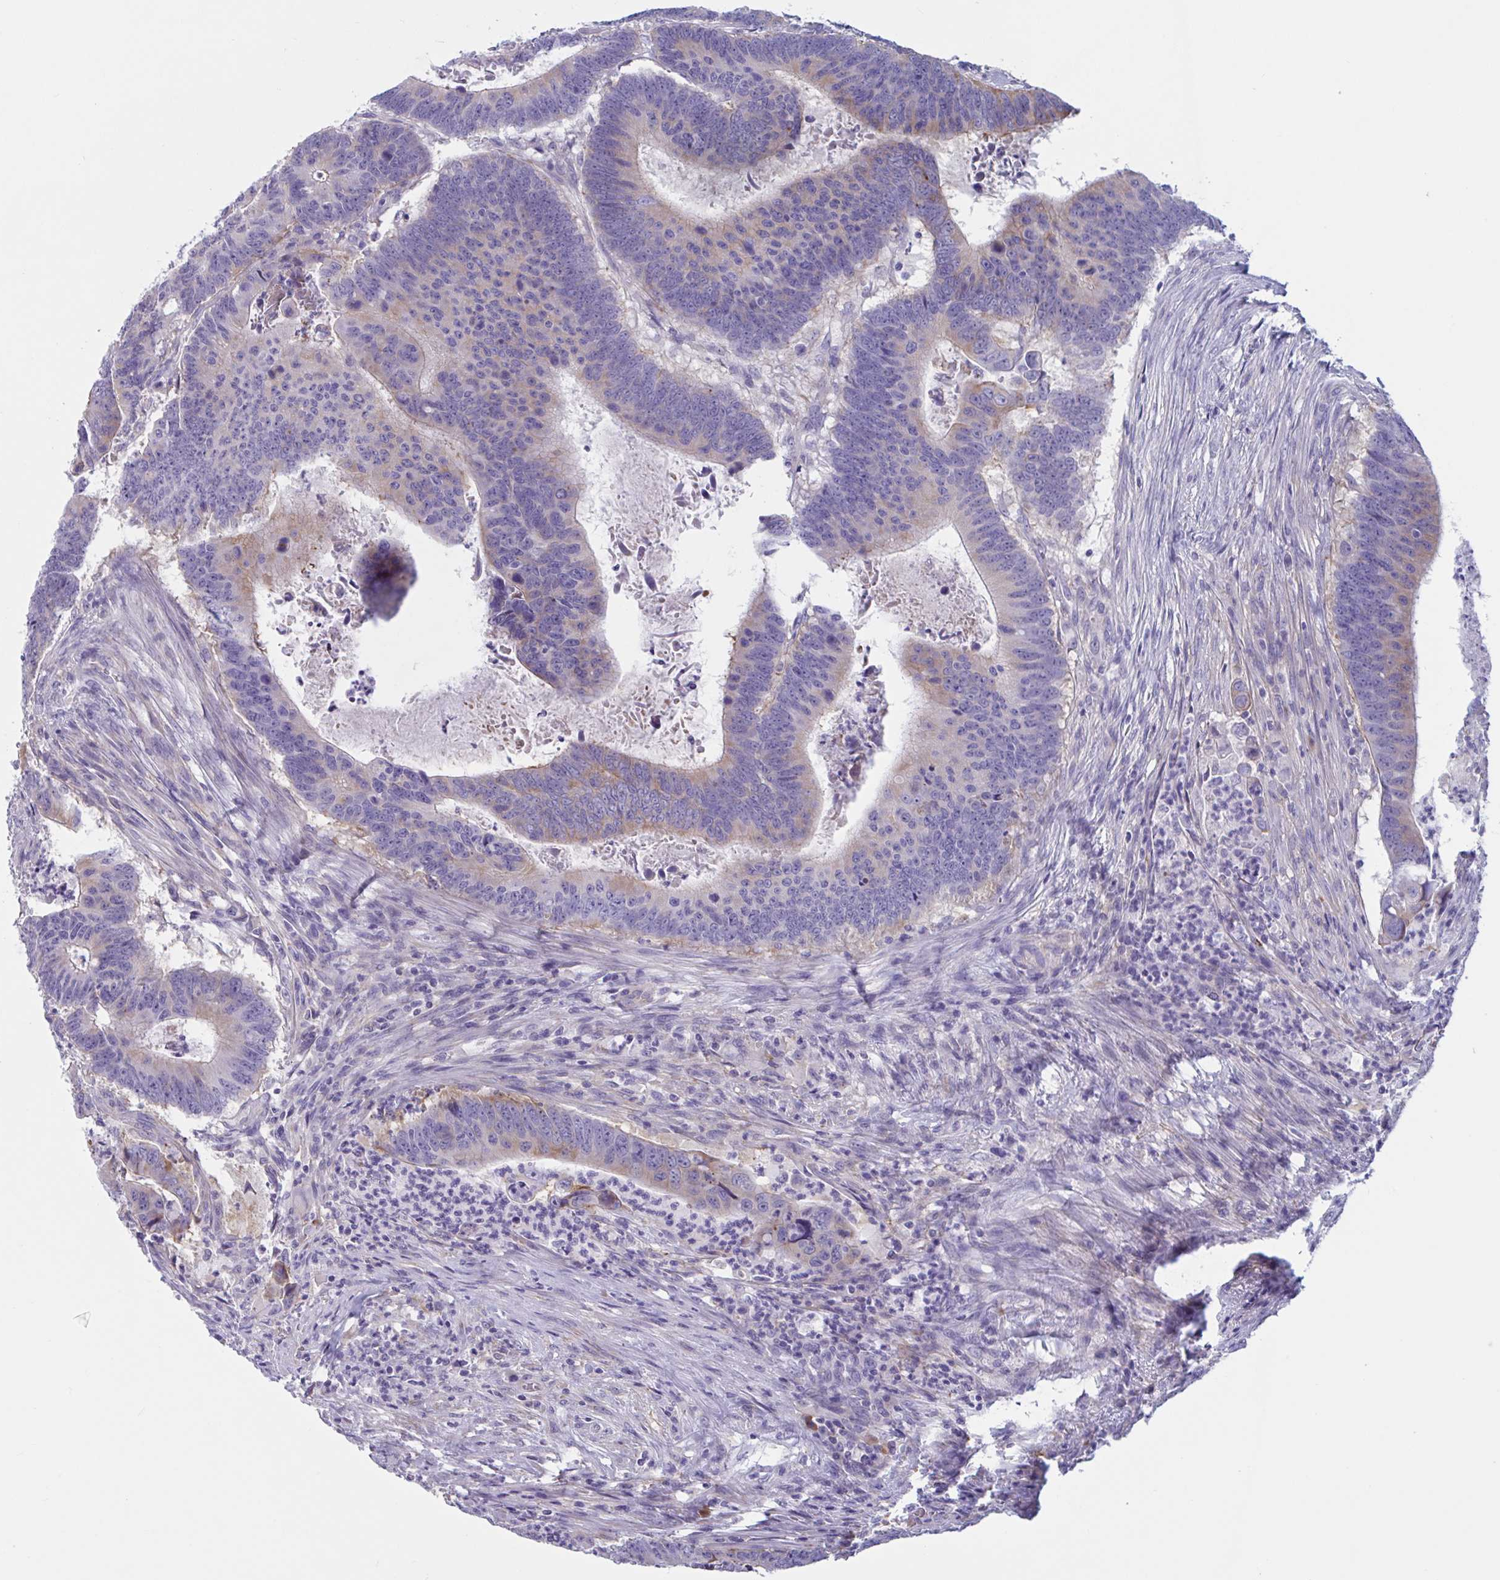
{"staining": {"intensity": "moderate", "quantity": "<25%", "location": "cytoplasmic/membranous"}, "tissue": "colorectal cancer", "cell_type": "Tumor cells", "image_type": "cancer", "snomed": [{"axis": "morphology", "description": "Adenocarcinoma, NOS"}, {"axis": "topography", "description": "Colon"}], "caption": "Tumor cells demonstrate moderate cytoplasmic/membranous positivity in approximately <25% of cells in colorectal cancer (adenocarcinoma).", "gene": "MS4A14", "patient": {"sex": "male", "age": 62}}